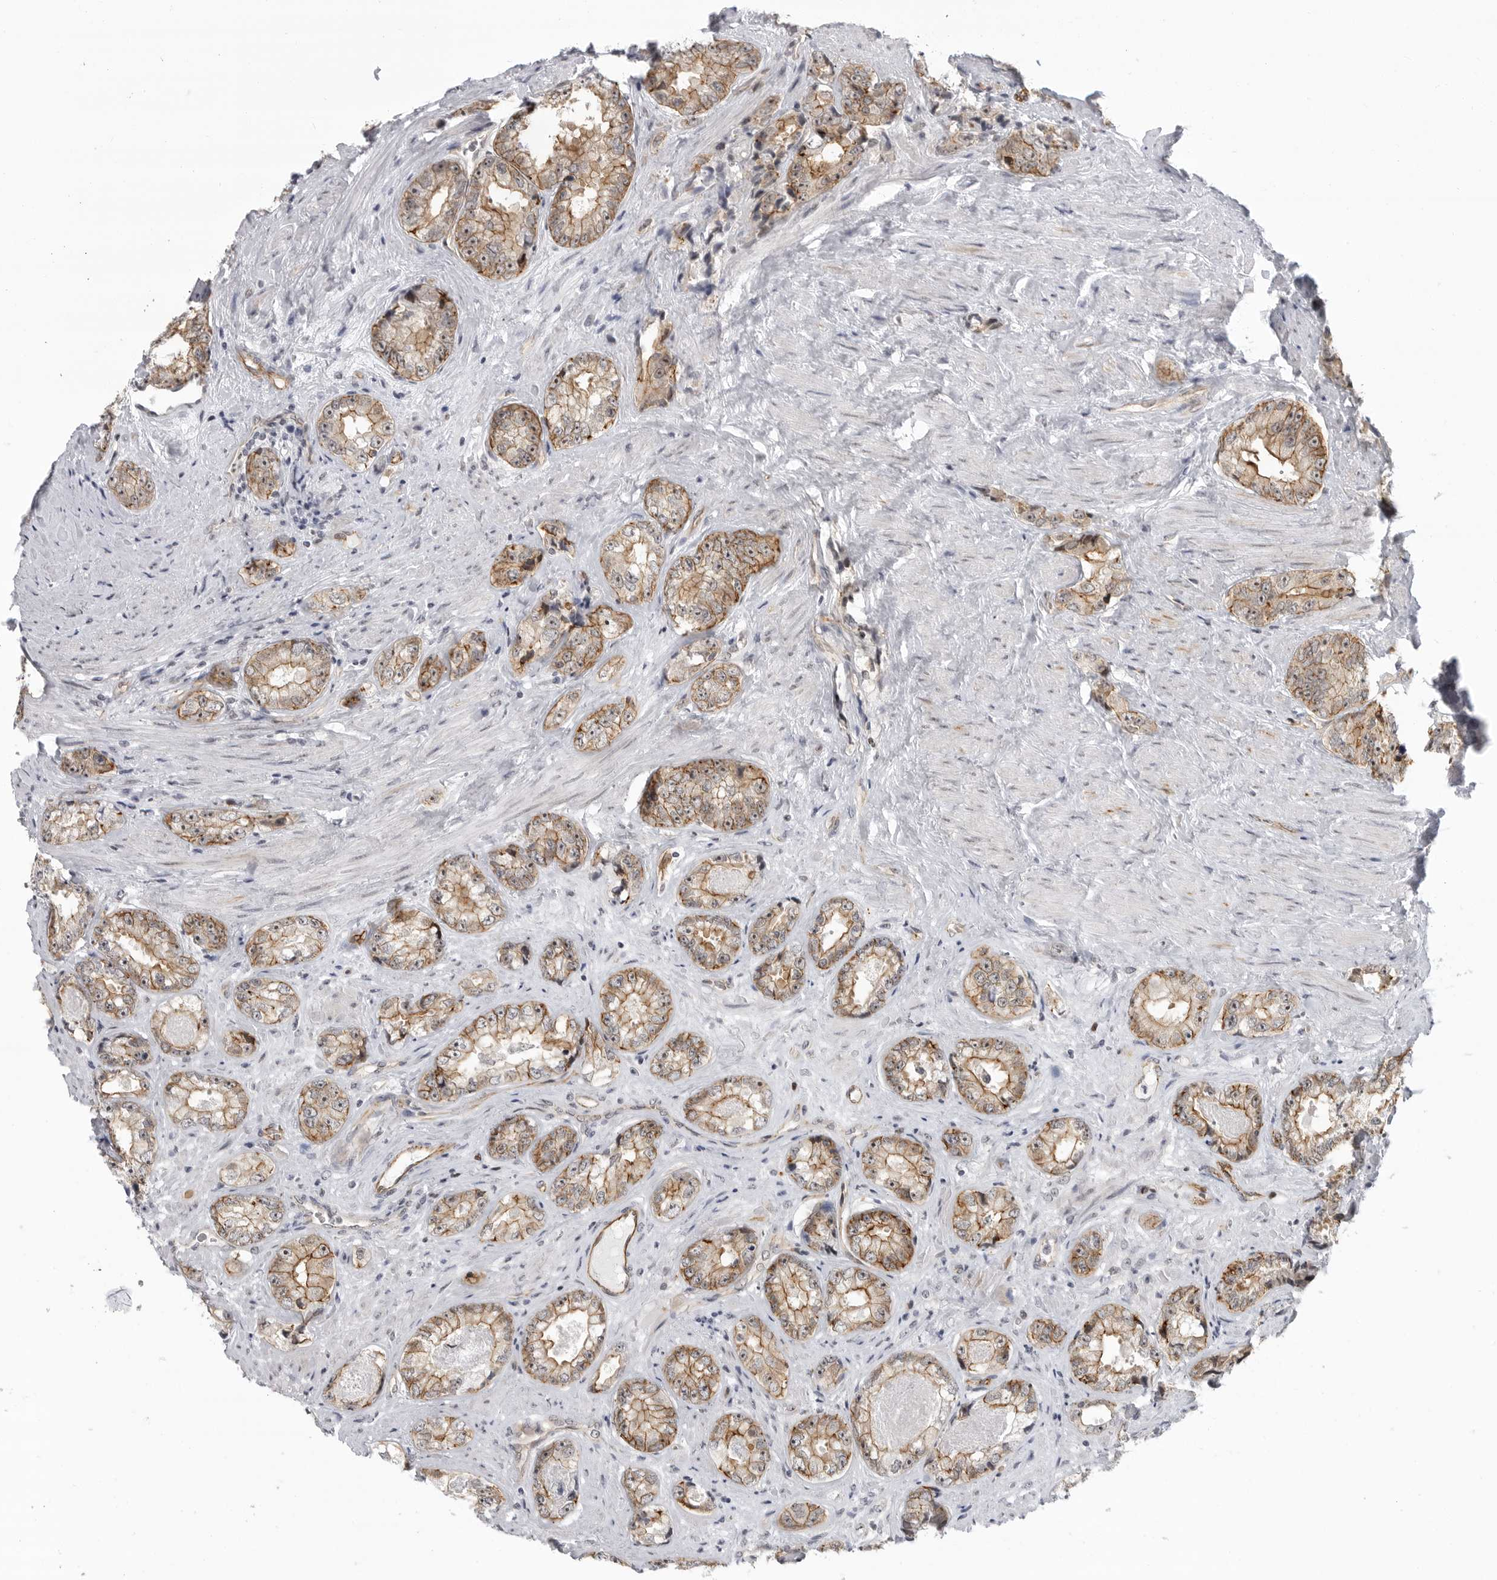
{"staining": {"intensity": "moderate", "quantity": "25%-75%", "location": "cytoplasmic/membranous"}, "tissue": "prostate cancer", "cell_type": "Tumor cells", "image_type": "cancer", "snomed": [{"axis": "morphology", "description": "Adenocarcinoma, High grade"}, {"axis": "topography", "description": "Prostate"}], "caption": "The photomicrograph displays immunohistochemical staining of adenocarcinoma (high-grade) (prostate). There is moderate cytoplasmic/membranous positivity is identified in about 25%-75% of tumor cells.", "gene": "CEP295NL", "patient": {"sex": "male", "age": 61}}